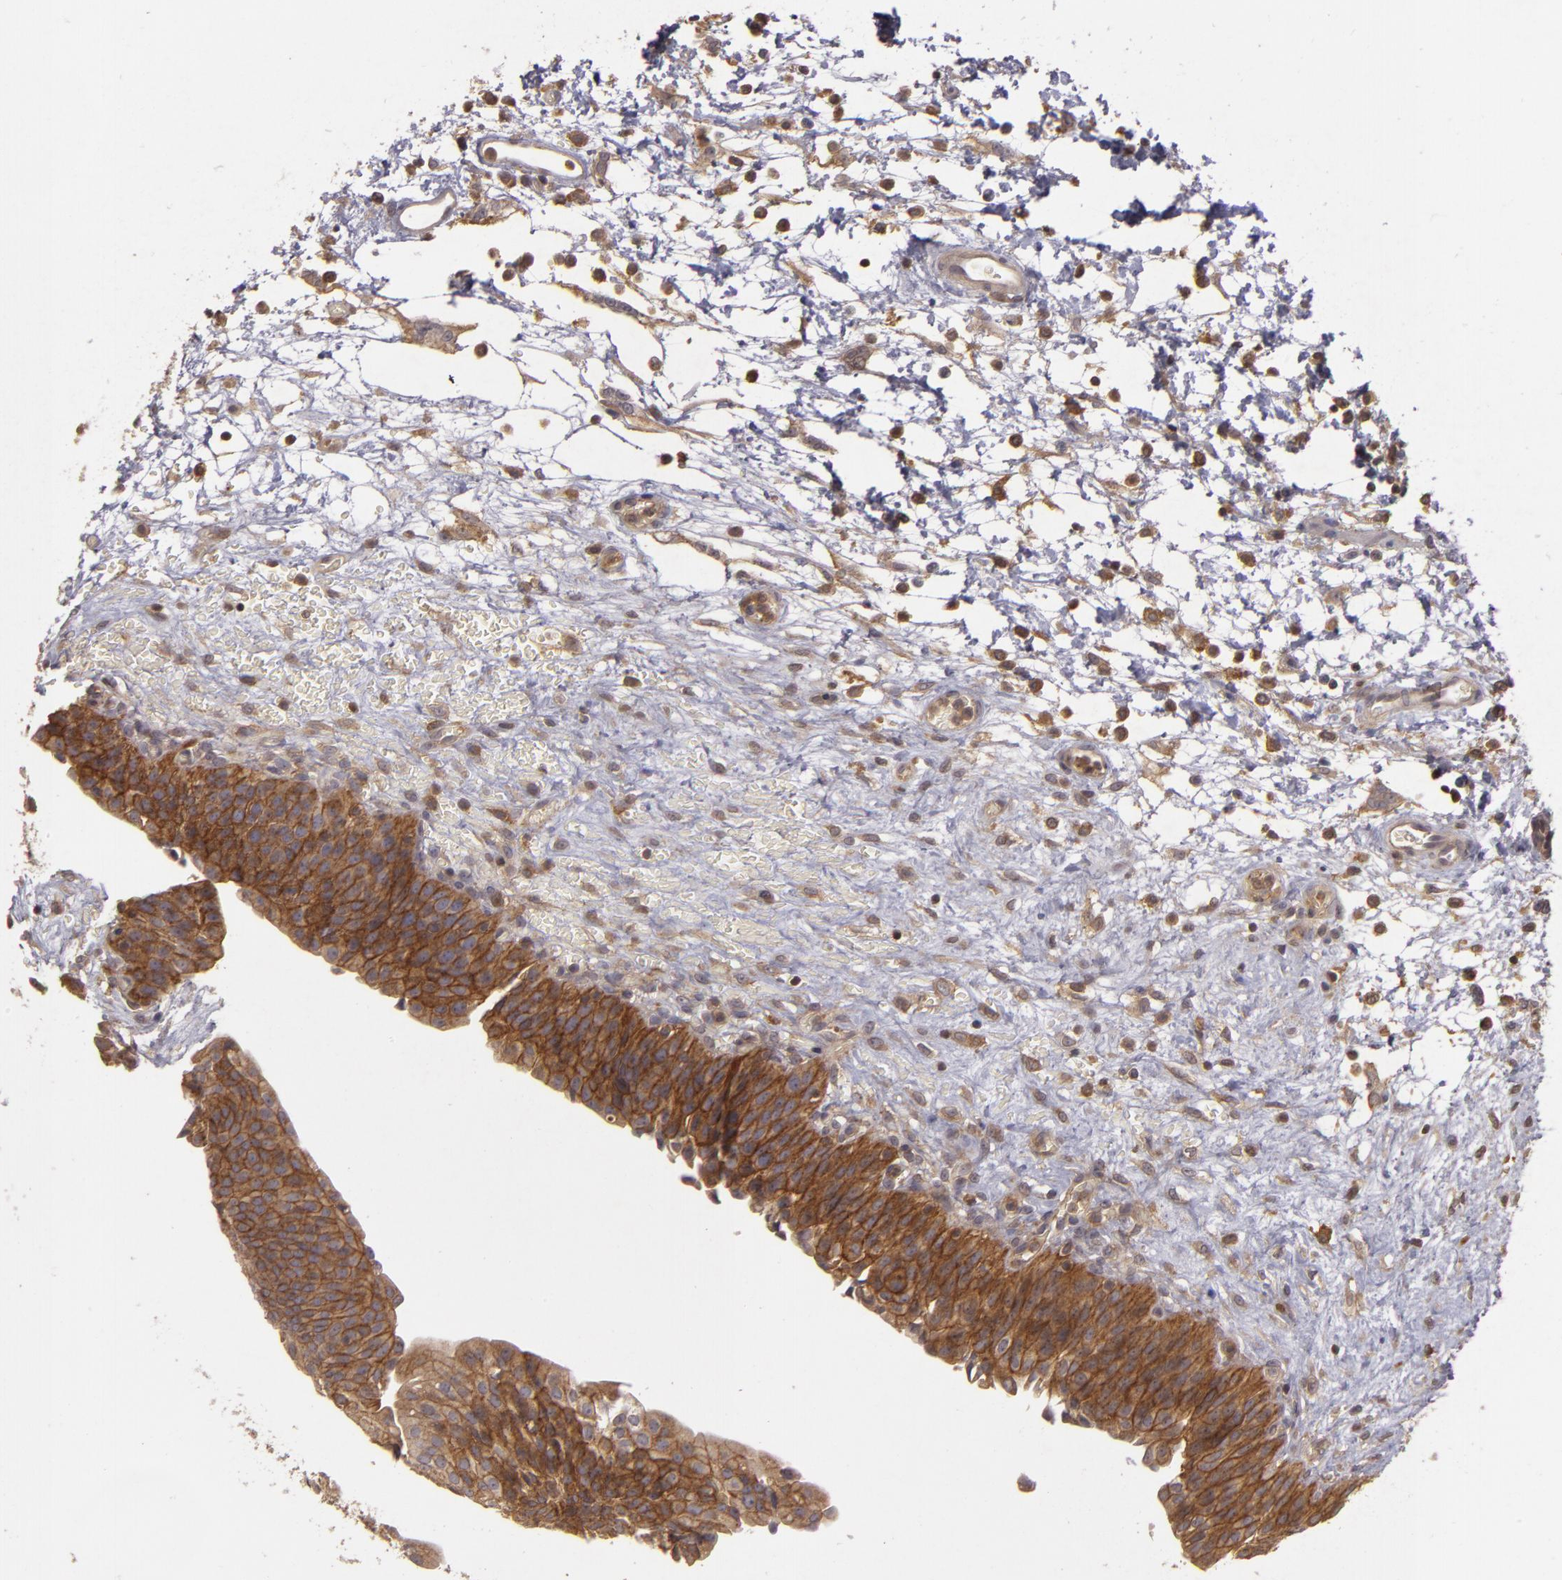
{"staining": {"intensity": "strong", "quantity": ">75%", "location": "cytoplasmic/membranous"}, "tissue": "urinary bladder", "cell_type": "Urothelial cells", "image_type": "normal", "snomed": [{"axis": "morphology", "description": "Normal tissue, NOS"}, {"axis": "topography", "description": "Smooth muscle"}, {"axis": "topography", "description": "Urinary bladder"}], "caption": "This histopathology image exhibits immunohistochemistry (IHC) staining of benign urinary bladder, with high strong cytoplasmic/membranous positivity in approximately >75% of urothelial cells.", "gene": "HRAS", "patient": {"sex": "male", "age": 35}}